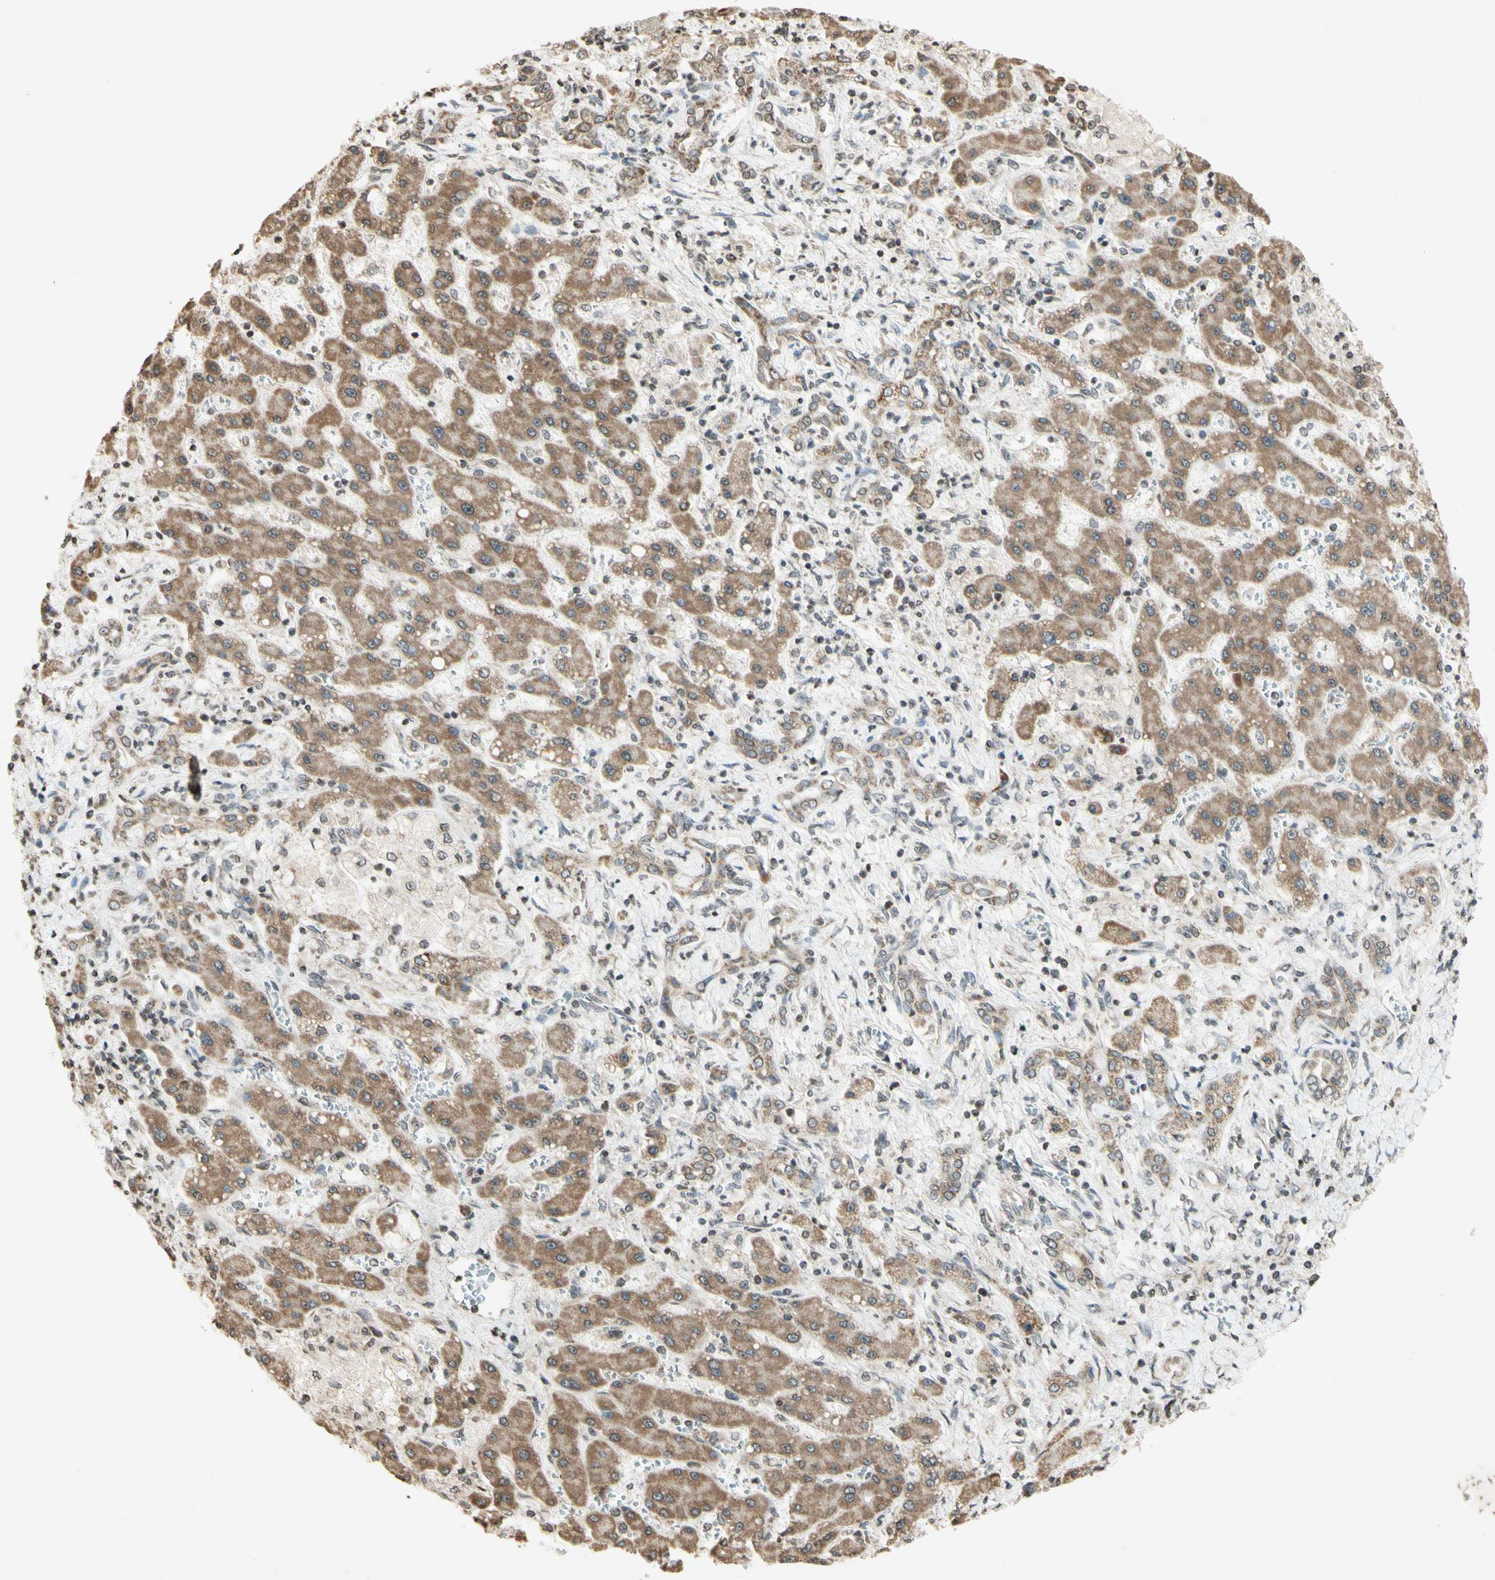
{"staining": {"intensity": "moderate", "quantity": ">75%", "location": "cytoplasmic/membranous"}, "tissue": "liver cancer", "cell_type": "Tumor cells", "image_type": "cancer", "snomed": [{"axis": "morphology", "description": "Cholangiocarcinoma"}, {"axis": "topography", "description": "Liver"}], "caption": "Immunohistochemical staining of human liver cholangiocarcinoma shows medium levels of moderate cytoplasmic/membranous protein positivity in about >75% of tumor cells.", "gene": "CCNI", "patient": {"sex": "male", "age": 50}}